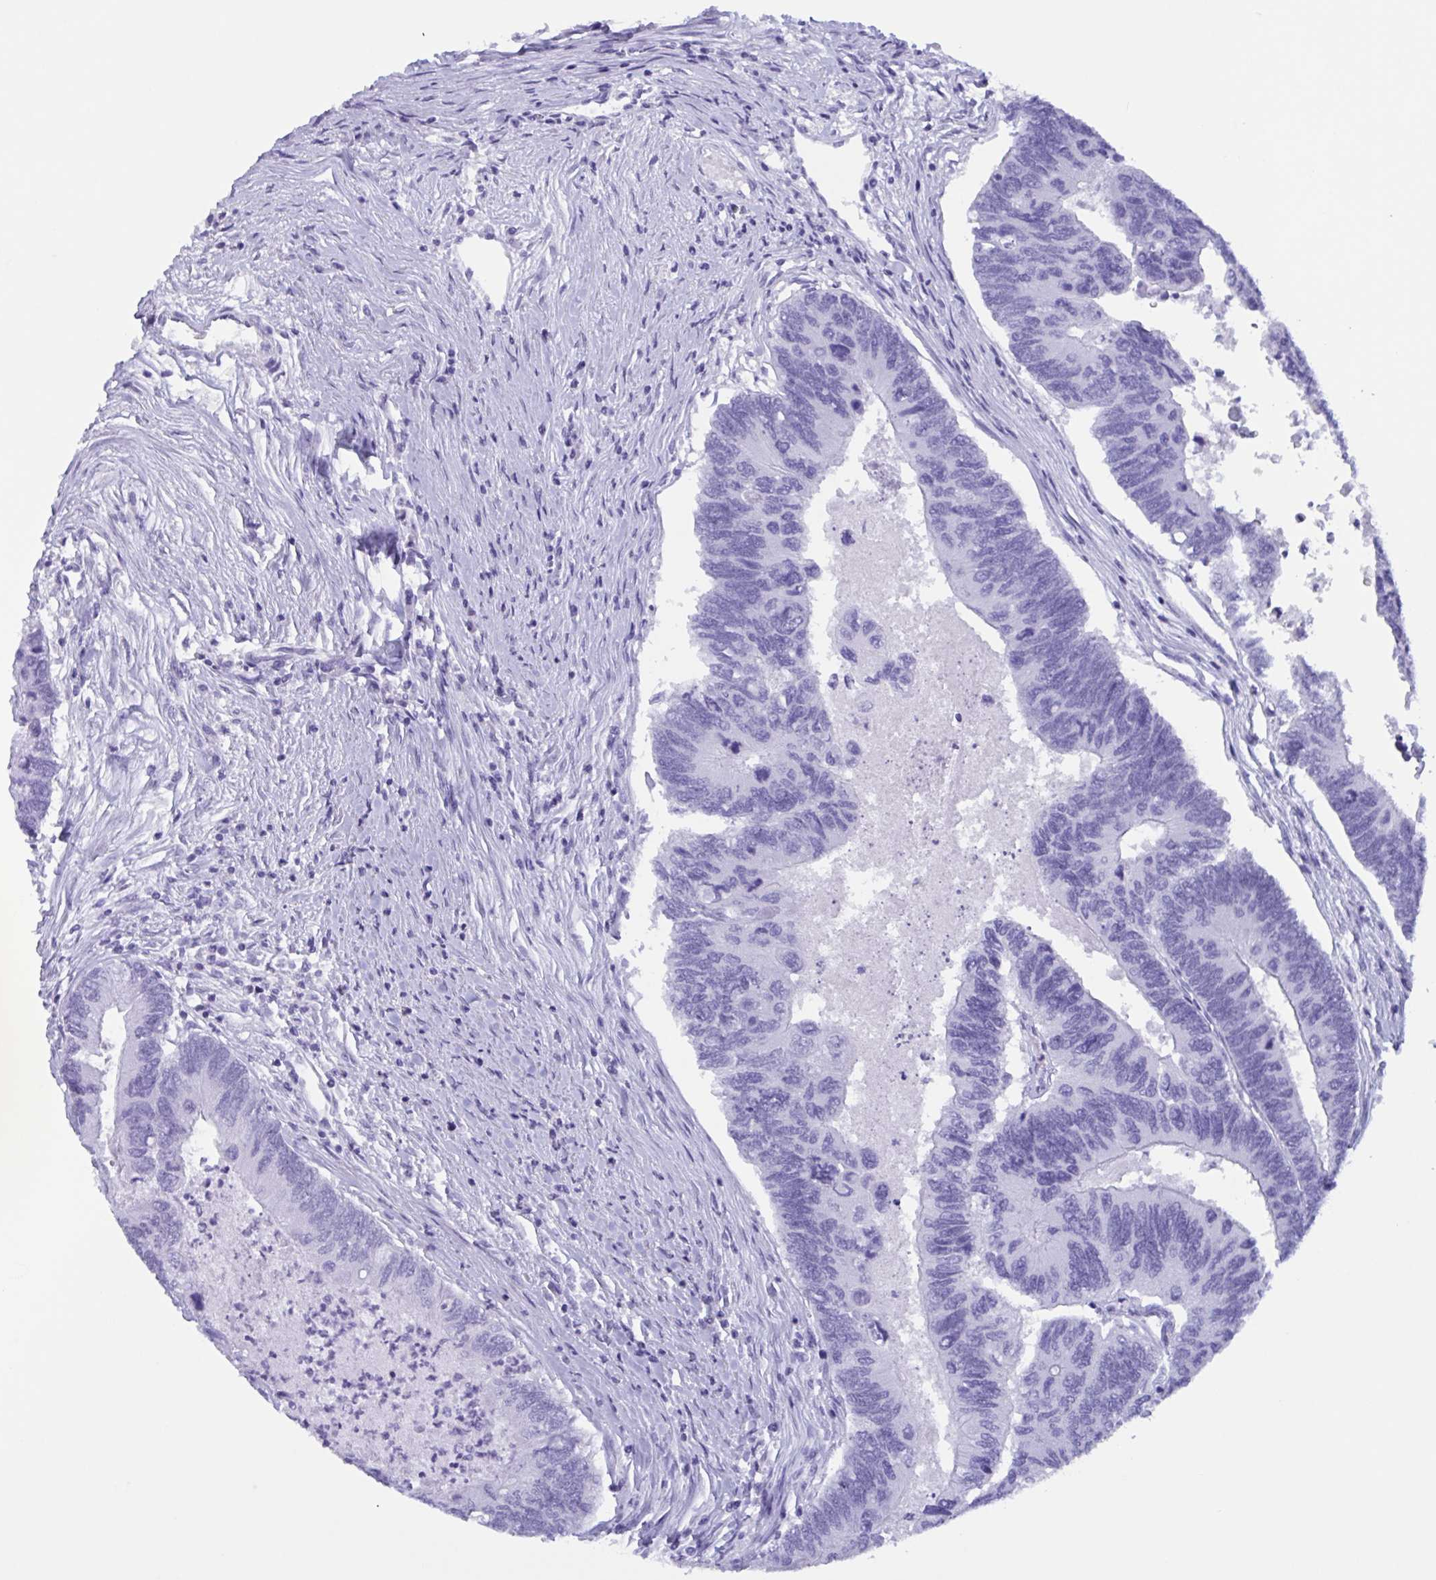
{"staining": {"intensity": "negative", "quantity": "none", "location": "none"}, "tissue": "colorectal cancer", "cell_type": "Tumor cells", "image_type": "cancer", "snomed": [{"axis": "morphology", "description": "Adenocarcinoma, NOS"}, {"axis": "topography", "description": "Colon"}], "caption": "A histopathology image of adenocarcinoma (colorectal) stained for a protein demonstrates no brown staining in tumor cells.", "gene": "ZNF850", "patient": {"sex": "female", "age": 67}}